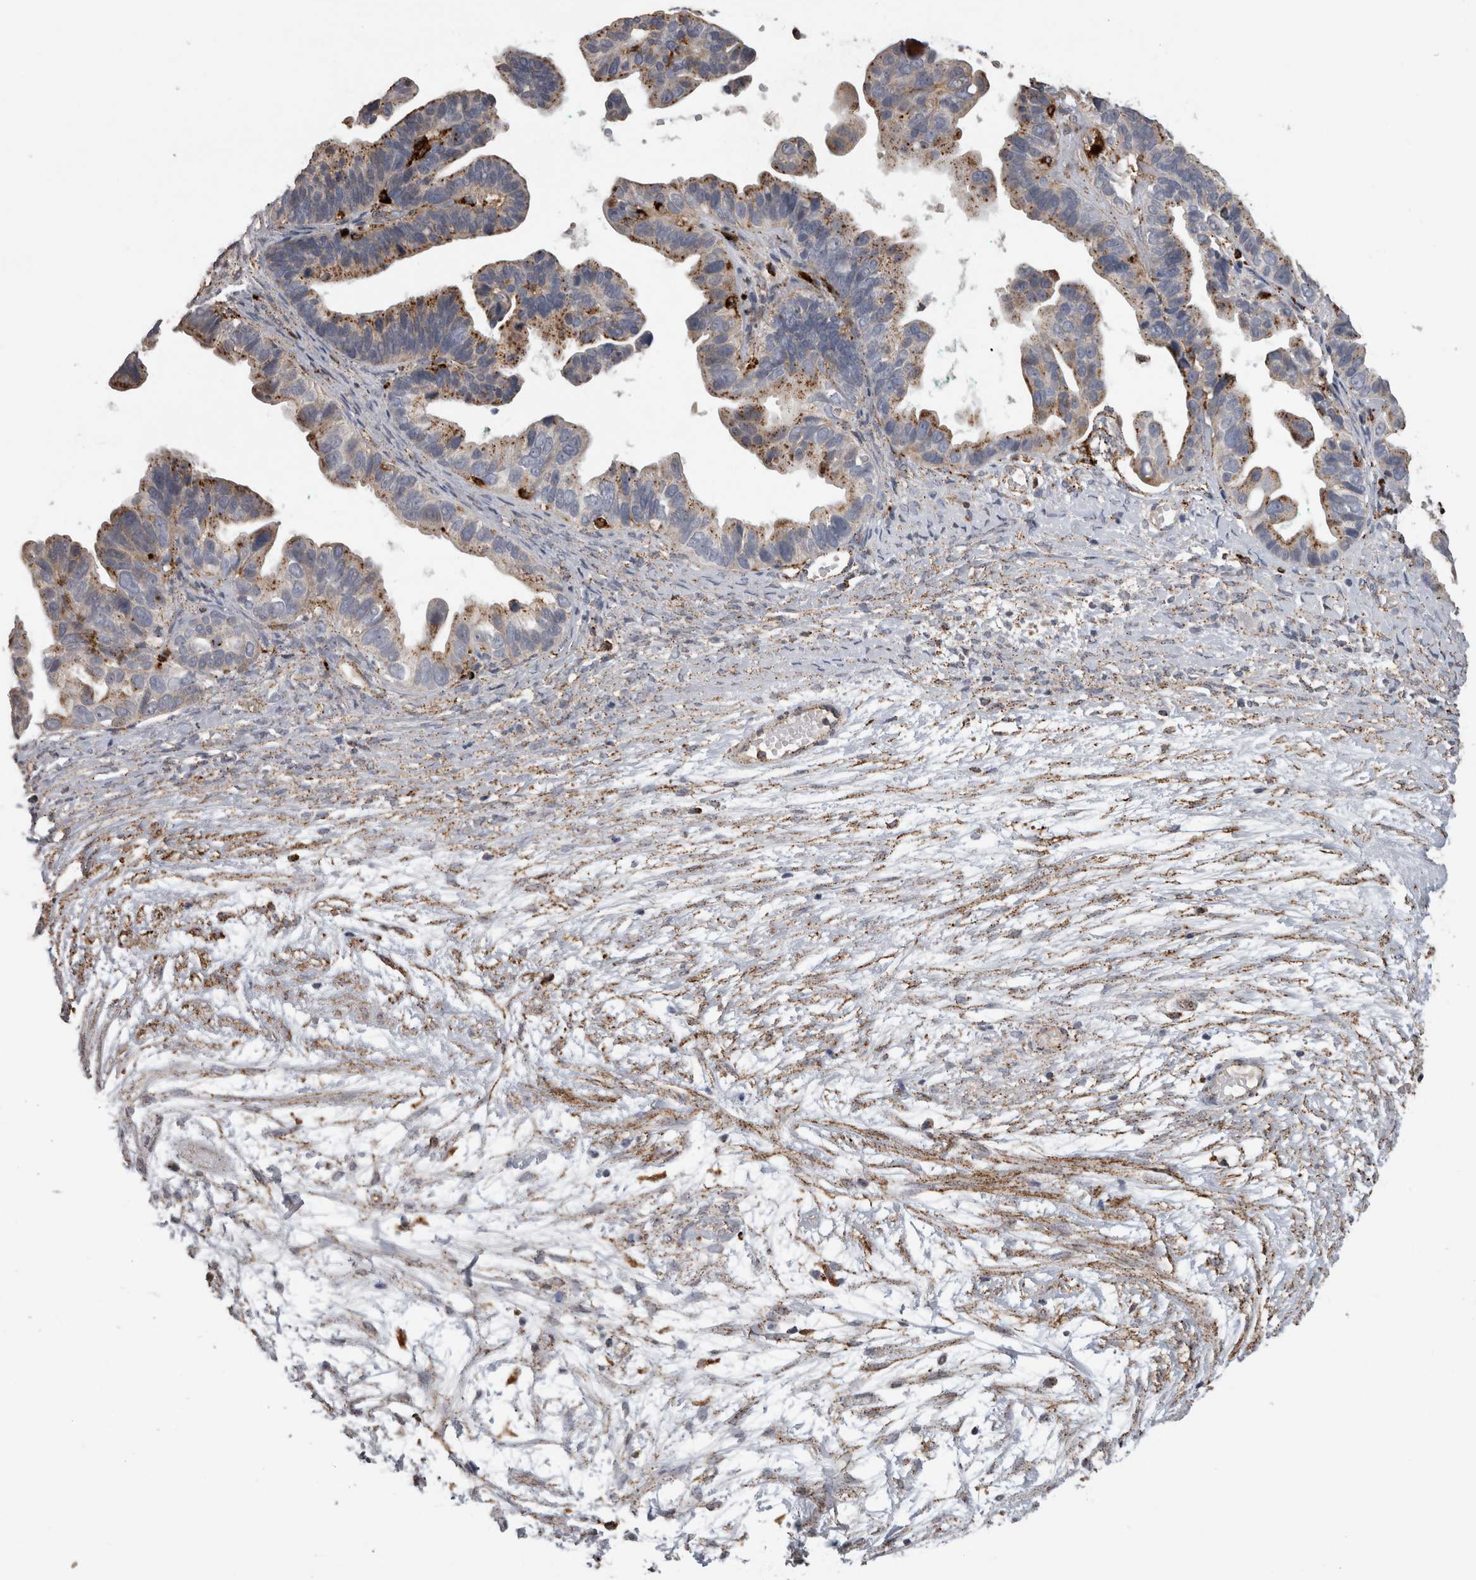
{"staining": {"intensity": "moderate", "quantity": "25%-75%", "location": "cytoplasmic/membranous"}, "tissue": "ovarian cancer", "cell_type": "Tumor cells", "image_type": "cancer", "snomed": [{"axis": "morphology", "description": "Cystadenocarcinoma, serous, NOS"}, {"axis": "topography", "description": "Ovary"}], "caption": "Tumor cells demonstrate medium levels of moderate cytoplasmic/membranous positivity in approximately 25%-75% of cells in human ovarian serous cystadenocarcinoma.", "gene": "CTSZ", "patient": {"sex": "female", "age": 56}}